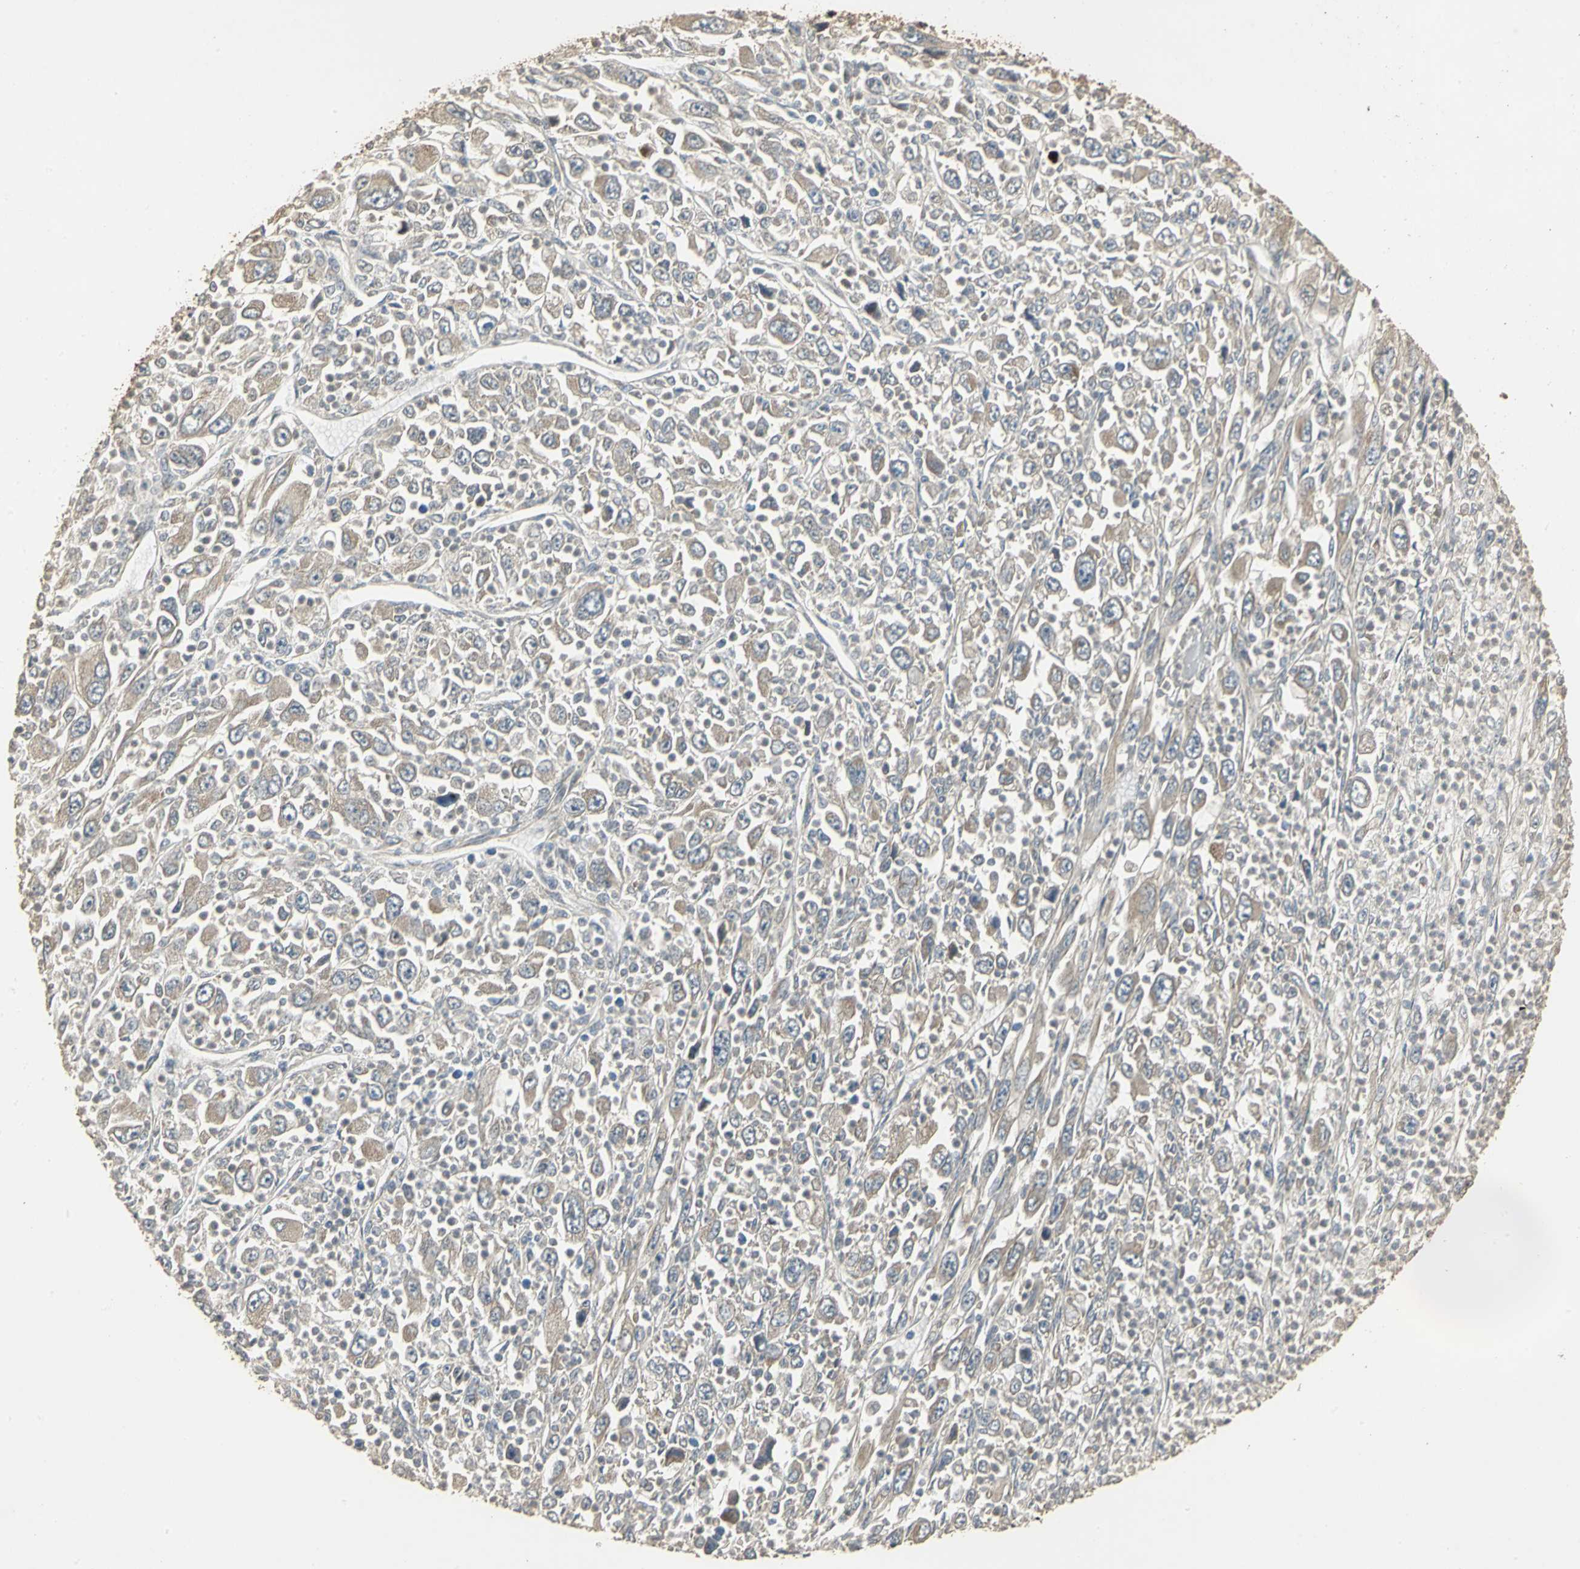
{"staining": {"intensity": "weak", "quantity": ">75%", "location": "cytoplasmic/membranous"}, "tissue": "melanoma", "cell_type": "Tumor cells", "image_type": "cancer", "snomed": [{"axis": "morphology", "description": "Malignant melanoma, Metastatic site"}, {"axis": "topography", "description": "Skin"}], "caption": "Tumor cells show low levels of weak cytoplasmic/membranous staining in approximately >75% of cells in human melanoma.", "gene": "KANK1", "patient": {"sex": "female", "age": 56}}